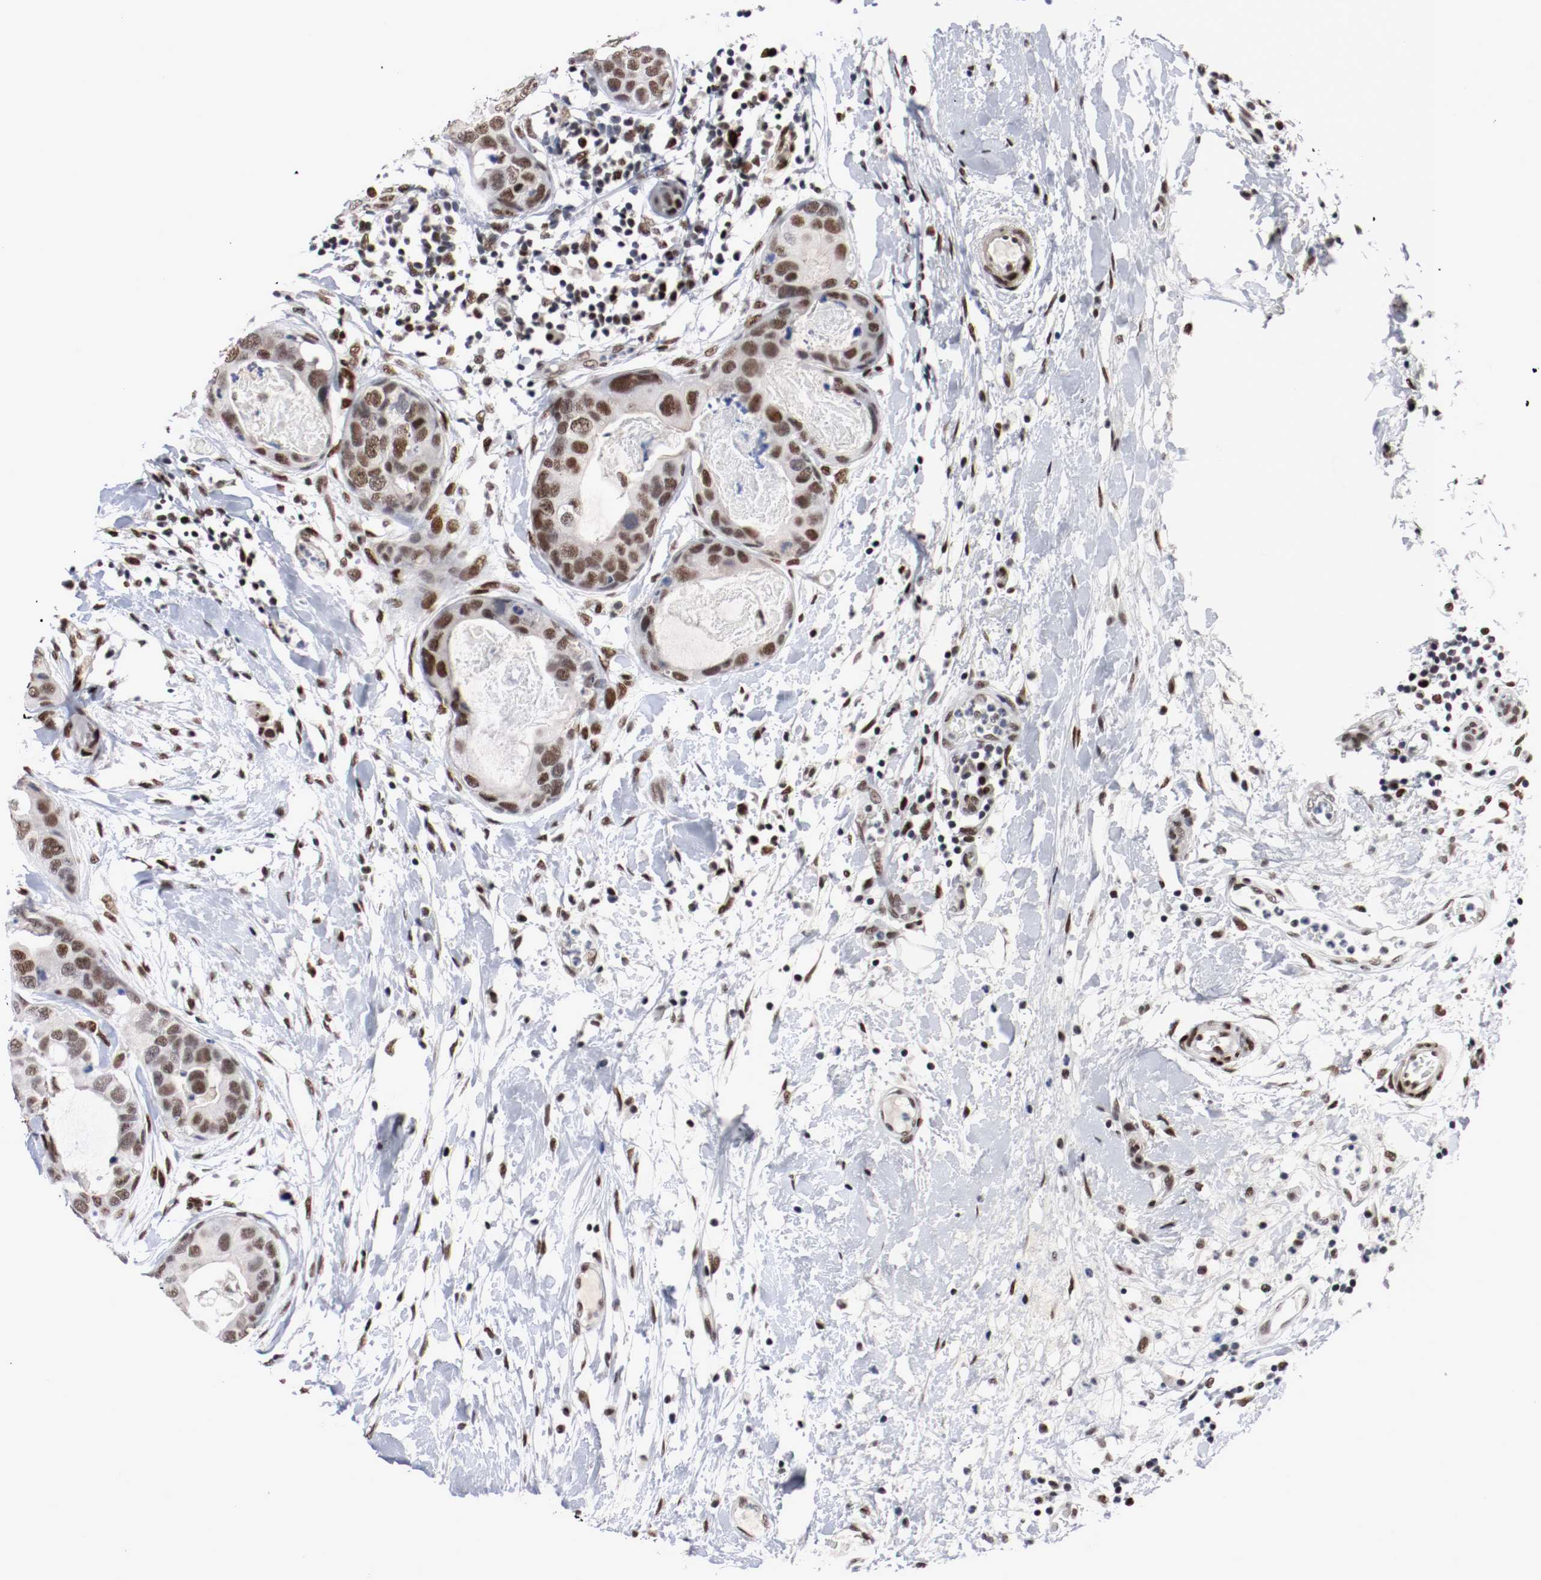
{"staining": {"intensity": "strong", "quantity": ">75%", "location": "nuclear"}, "tissue": "breast cancer", "cell_type": "Tumor cells", "image_type": "cancer", "snomed": [{"axis": "morphology", "description": "Duct carcinoma"}, {"axis": "topography", "description": "Breast"}], "caption": "Breast cancer stained with DAB immunohistochemistry displays high levels of strong nuclear expression in about >75% of tumor cells.", "gene": "MEF2D", "patient": {"sex": "female", "age": 40}}